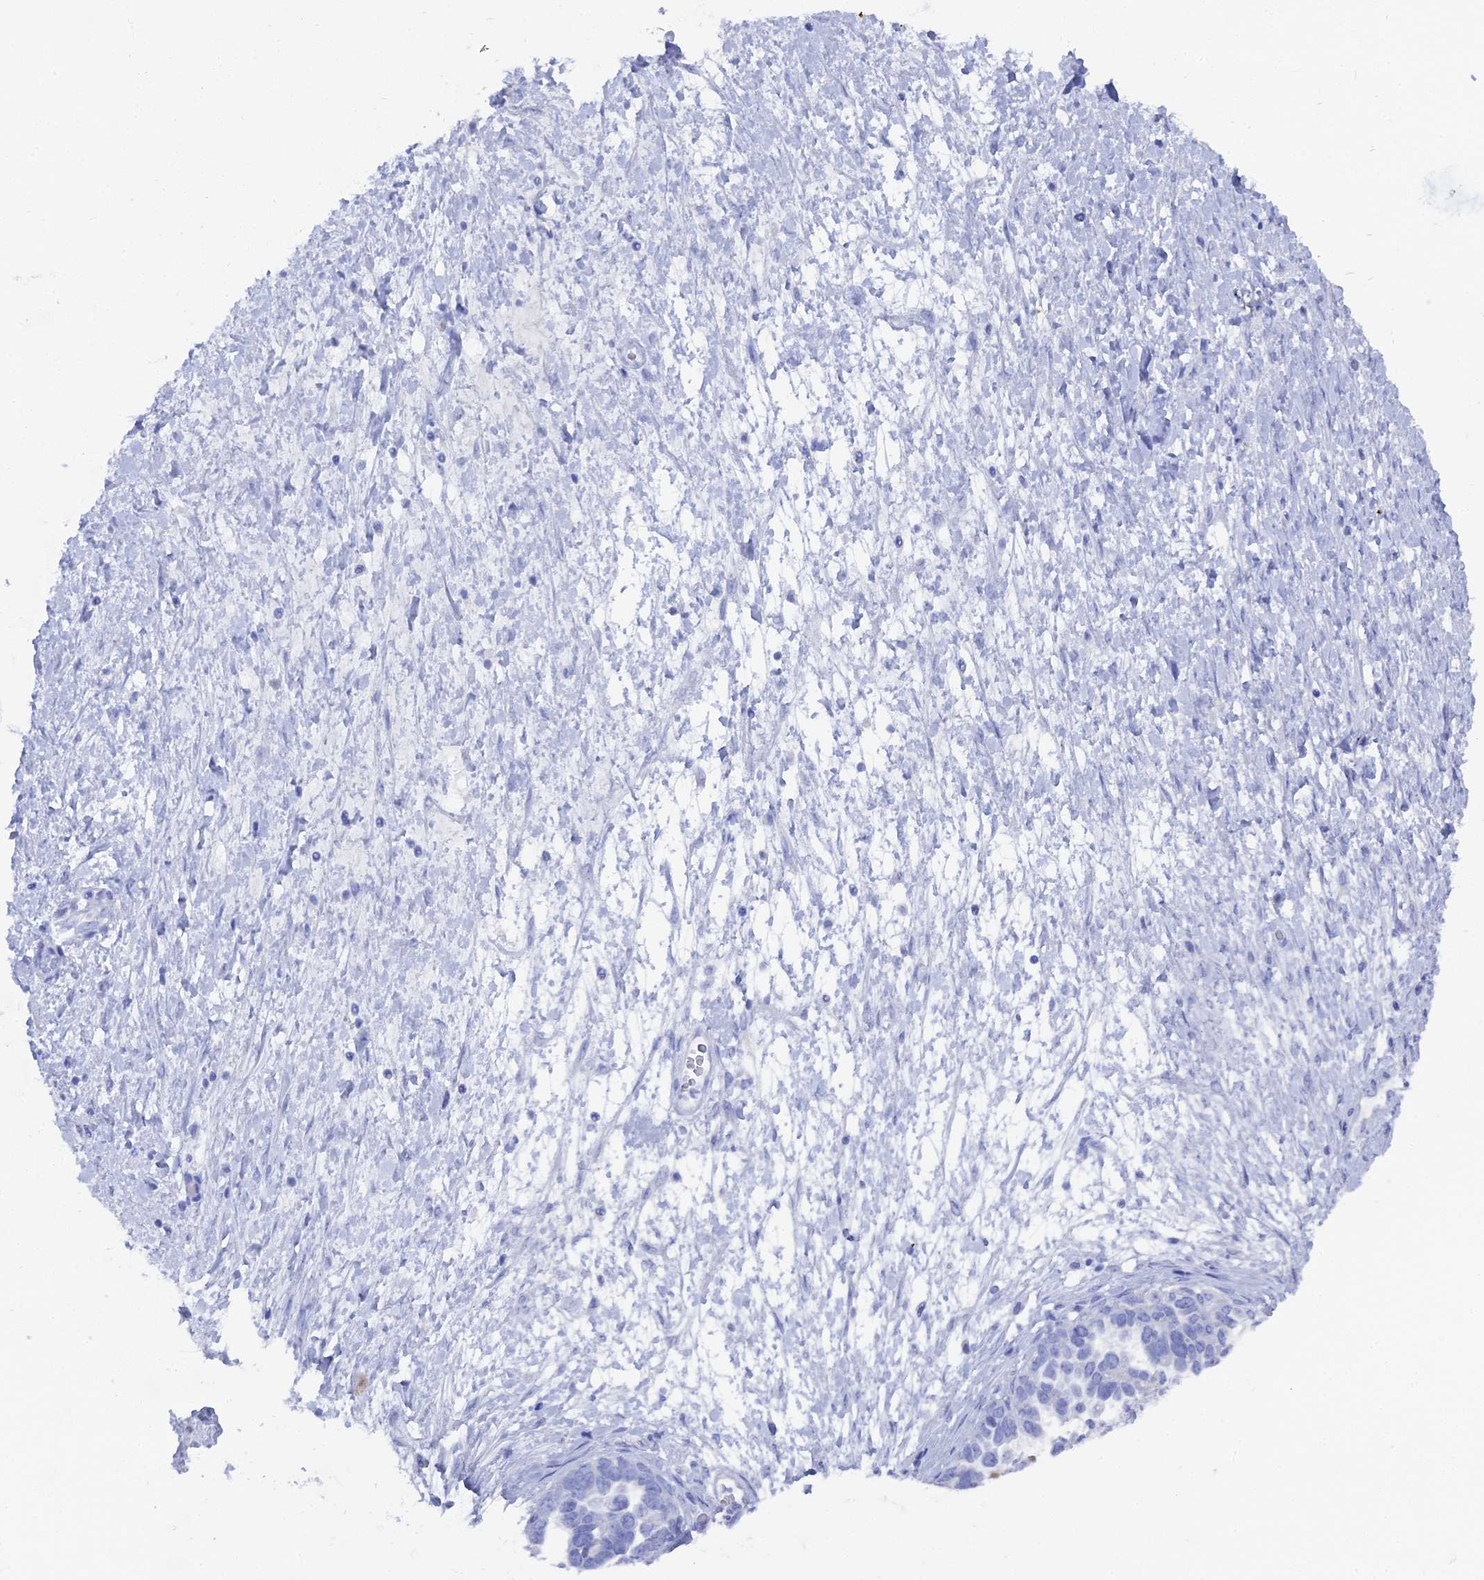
{"staining": {"intensity": "negative", "quantity": "none", "location": "none"}, "tissue": "ovarian cancer", "cell_type": "Tumor cells", "image_type": "cancer", "snomed": [{"axis": "morphology", "description": "Cystadenocarcinoma, serous, NOS"}, {"axis": "topography", "description": "Ovary"}], "caption": "Immunohistochemical staining of human serous cystadenocarcinoma (ovarian) reveals no significant staining in tumor cells.", "gene": "ENPP3", "patient": {"sex": "female", "age": 54}}